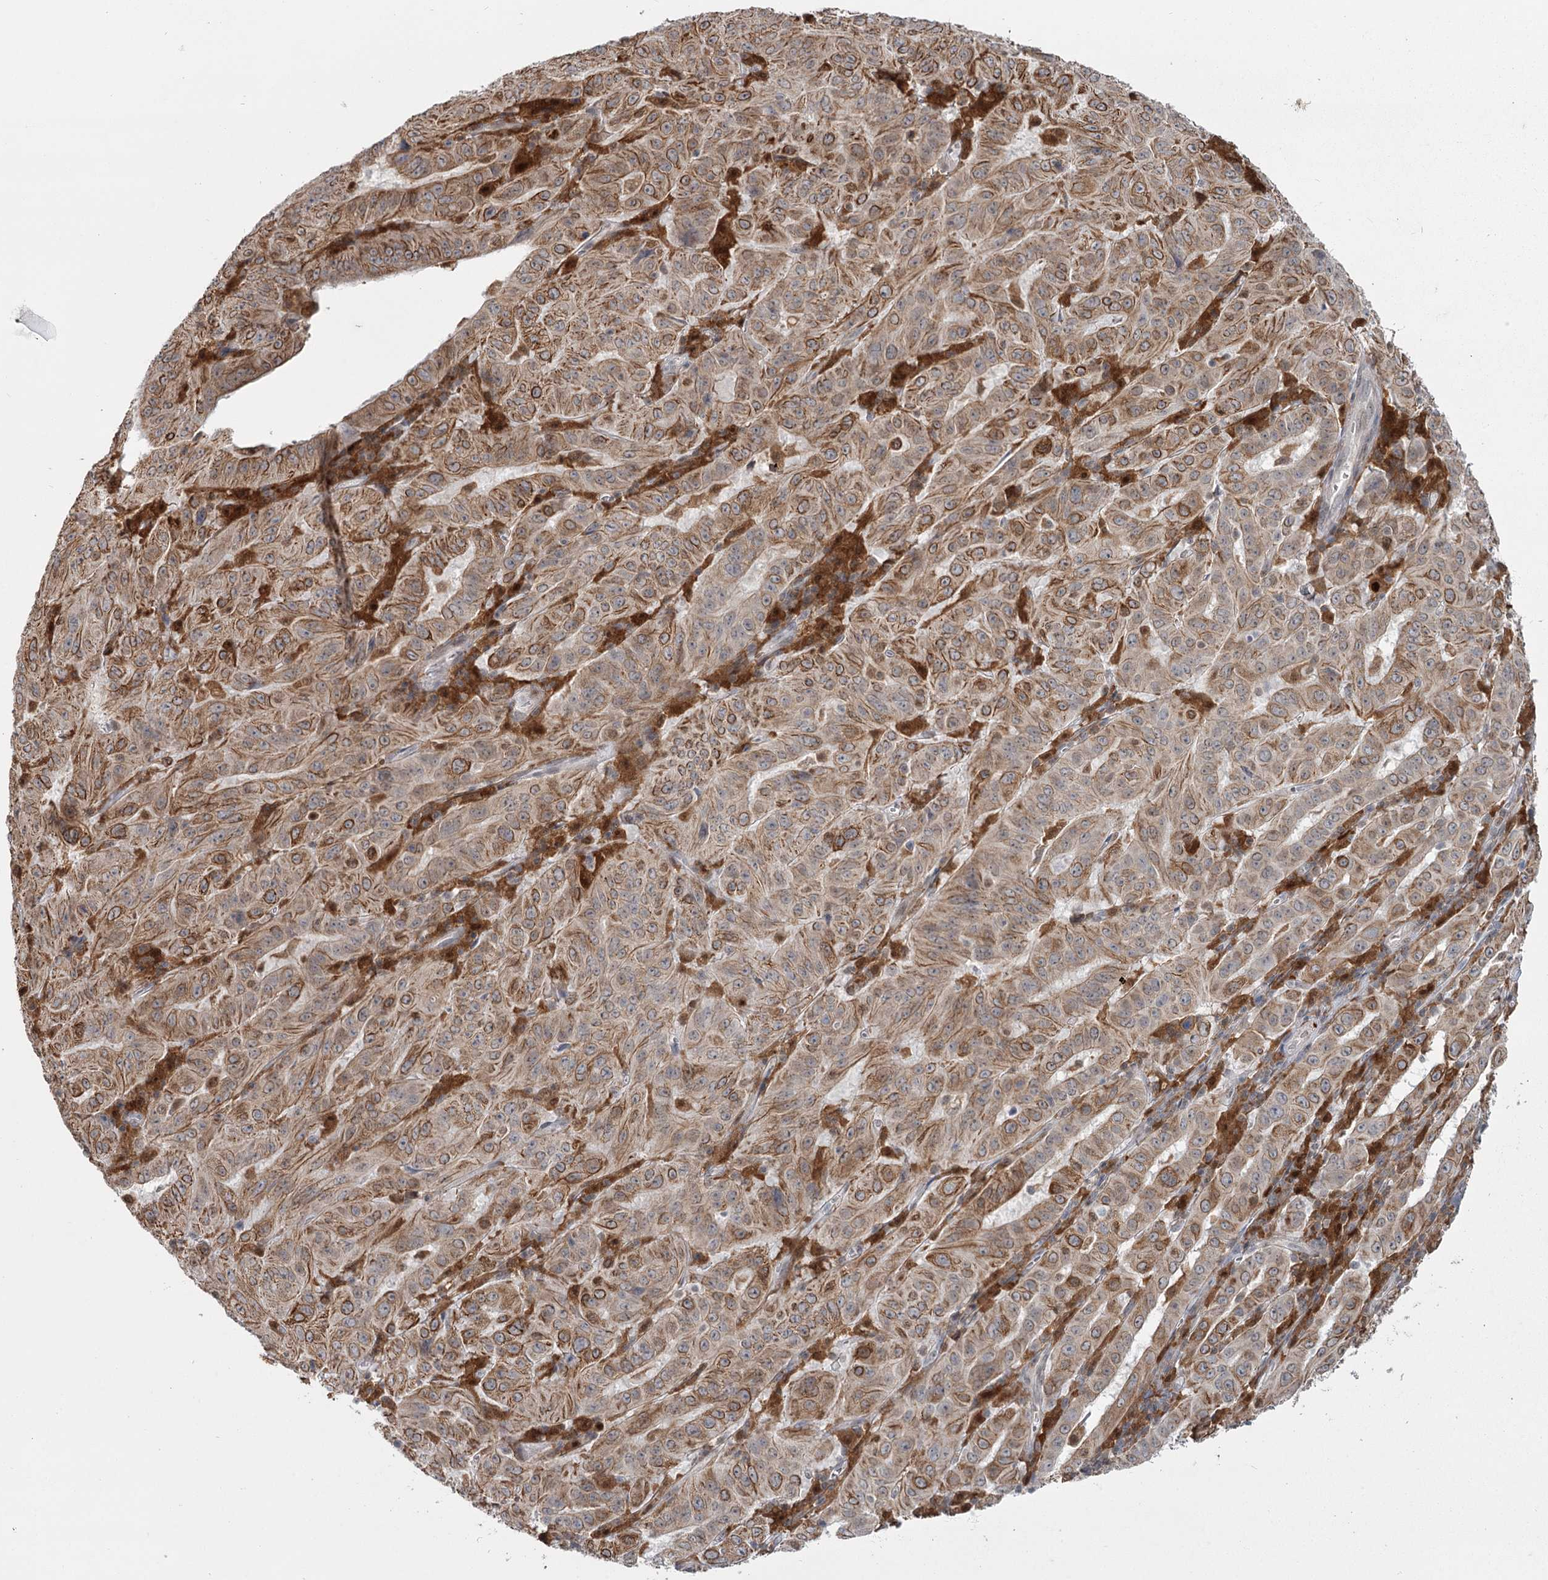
{"staining": {"intensity": "moderate", "quantity": ">75%", "location": "cytoplasmic/membranous"}, "tissue": "pancreatic cancer", "cell_type": "Tumor cells", "image_type": "cancer", "snomed": [{"axis": "morphology", "description": "Adenocarcinoma, NOS"}, {"axis": "topography", "description": "Pancreas"}], "caption": "This photomicrograph shows pancreatic cancer (adenocarcinoma) stained with immunohistochemistry (IHC) to label a protein in brown. The cytoplasmic/membranous of tumor cells show moderate positivity for the protein. Nuclei are counter-stained blue.", "gene": "TMEM70", "patient": {"sex": "male", "age": 63}}